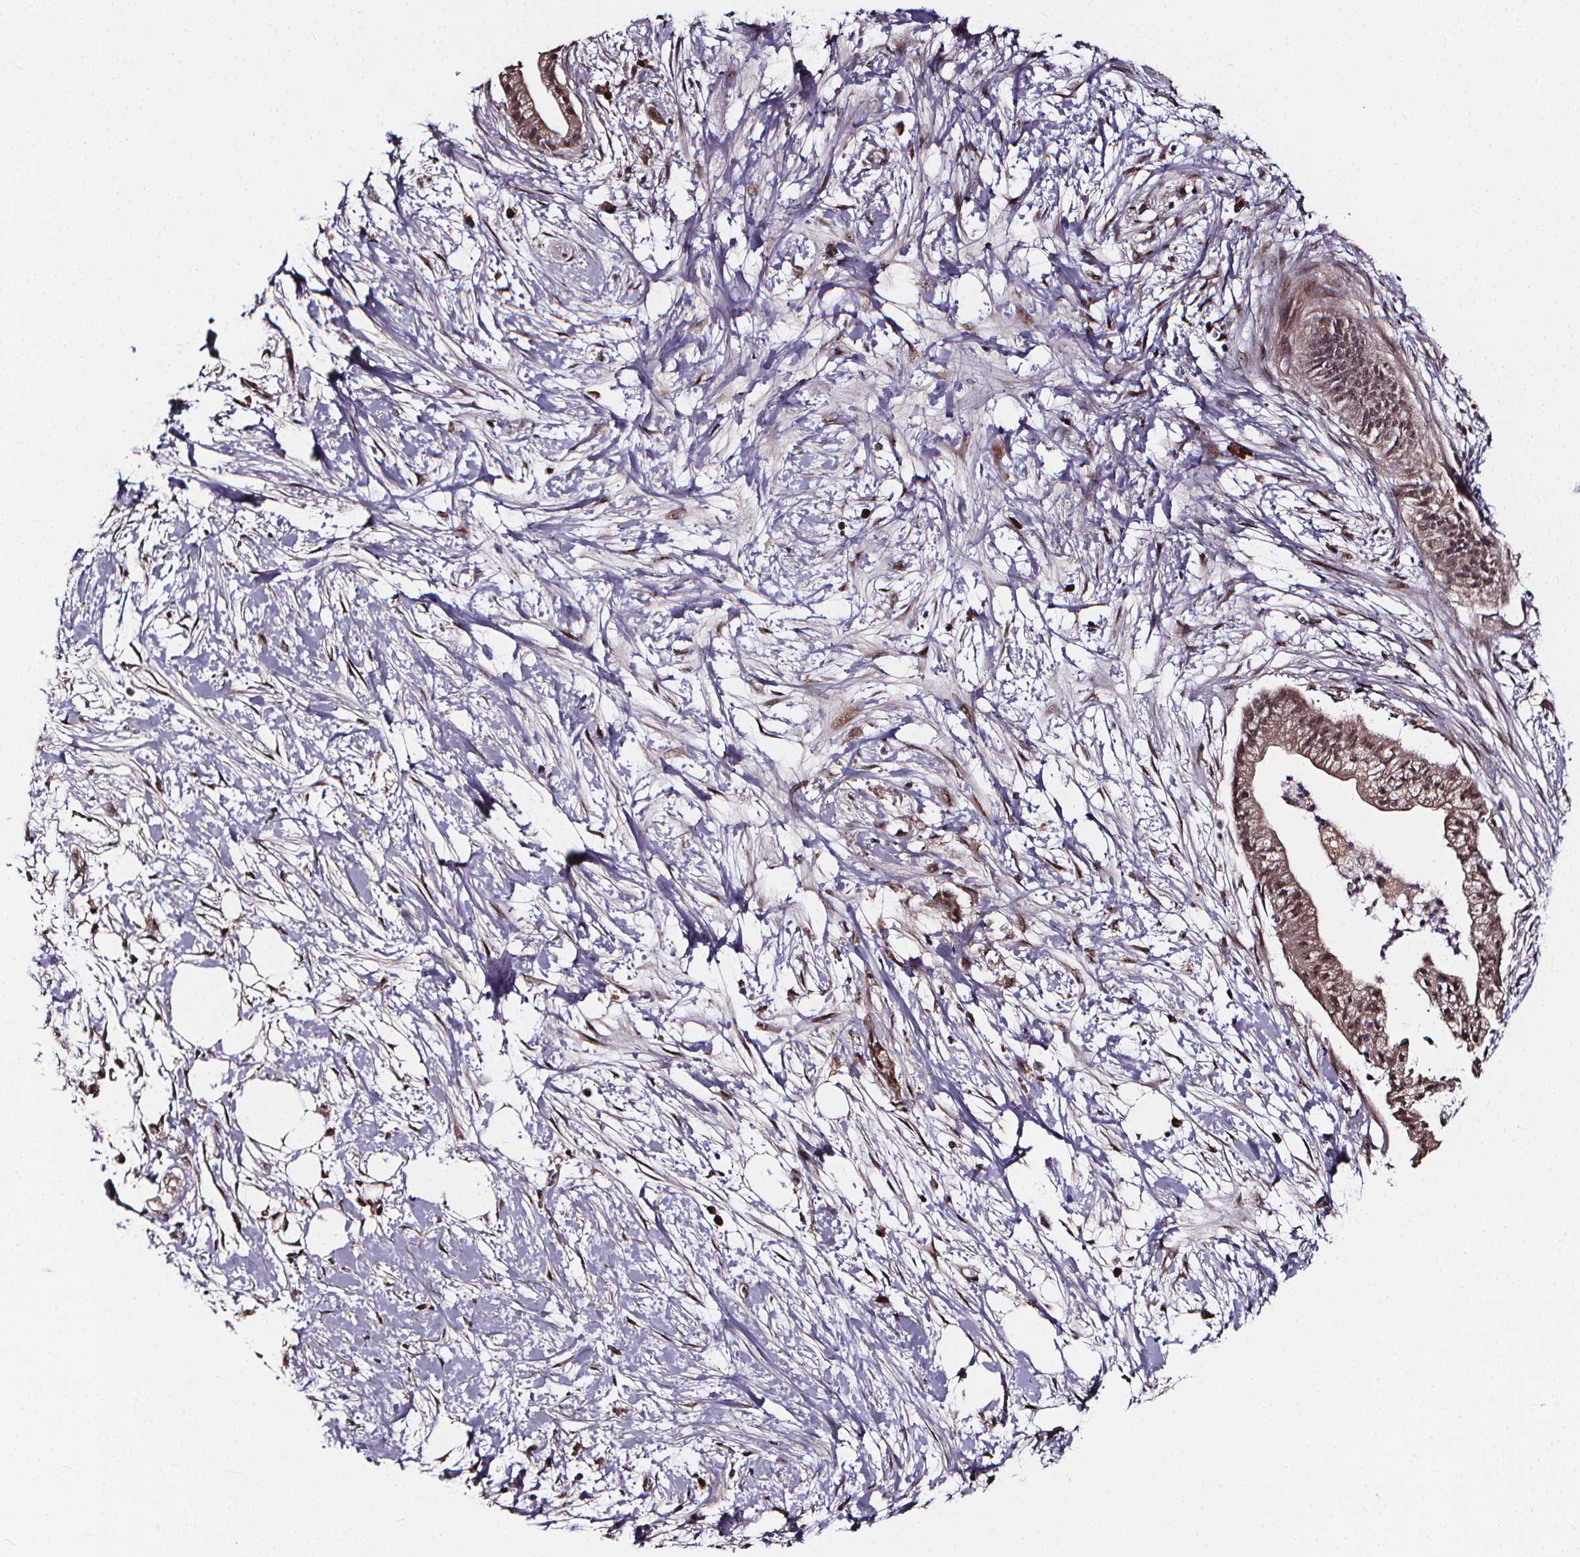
{"staining": {"intensity": "weak", "quantity": ">75%", "location": "cytoplasmic/membranous,nuclear"}, "tissue": "pancreatic cancer", "cell_type": "Tumor cells", "image_type": "cancer", "snomed": [{"axis": "morphology", "description": "Normal tissue, NOS"}, {"axis": "morphology", "description": "Adenocarcinoma, NOS"}, {"axis": "topography", "description": "Lymph node"}, {"axis": "topography", "description": "Pancreas"}], "caption": "Tumor cells reveal weak cytoplasmic/membranous and nuclear expression in about >75% of cells in pancreatic cancer (adenocarcinoma).", "gene": "DDIT3", "patient": {"sex": "female", "age": 58}}